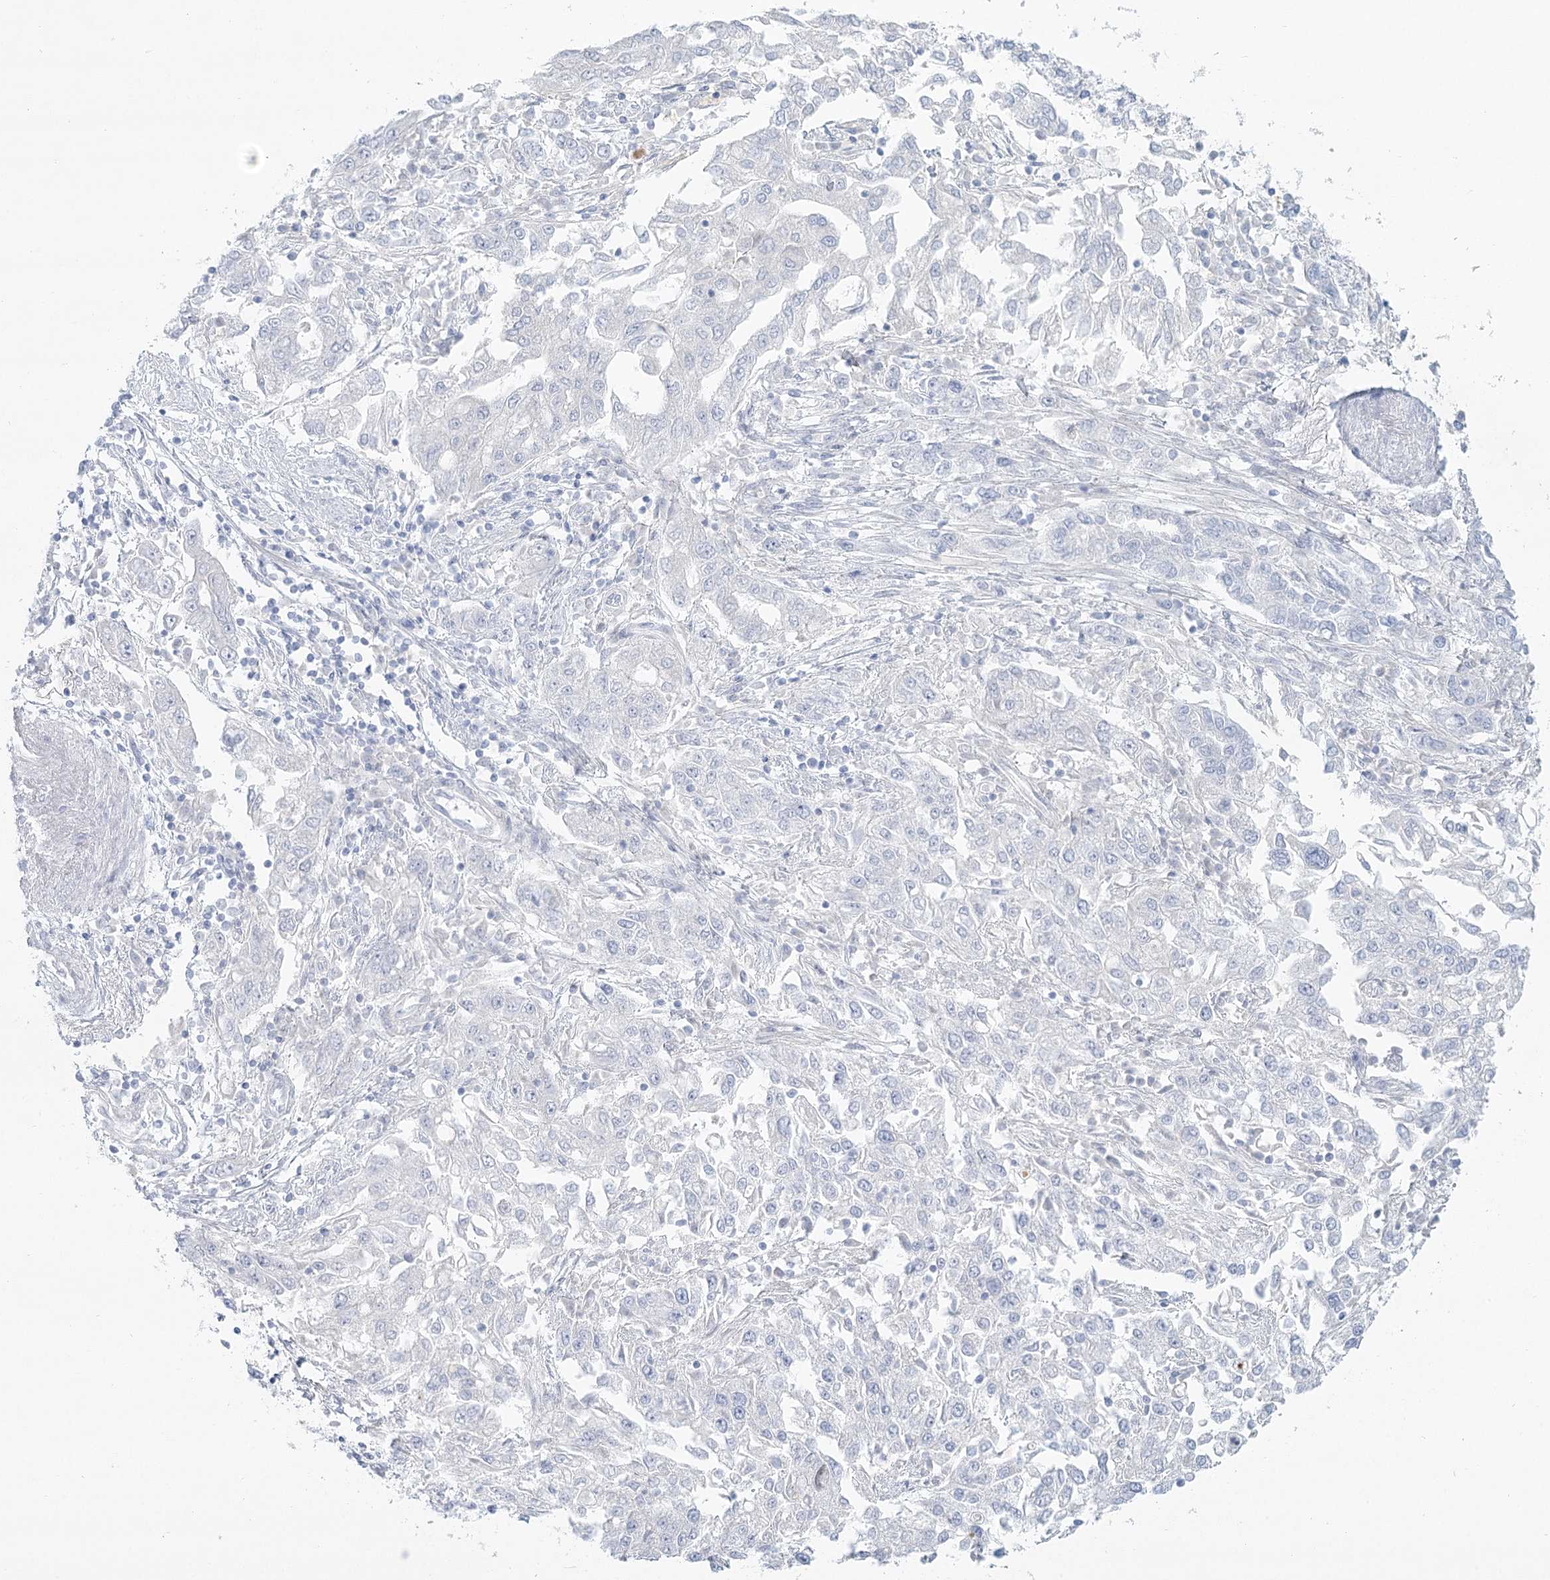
{"staining": {"intensity": "negative", "quantity": "none", "location": "none"}, "tissue": "endometrial cancer", "cell_type": "Tumor cells", "image_type": "cancer", "snomed": [{"axis": "morphology", "description": "Adenocarcinoma, NOS"}, {"axis": "topography", "description": "Endometrium"}], "caption": "Tumor cells are negative for protein expression in human endometrial cancer. Nuclei are stained in blue.", "gene": "DMGDH", "patient": {"sex": "female", "age": 49}}